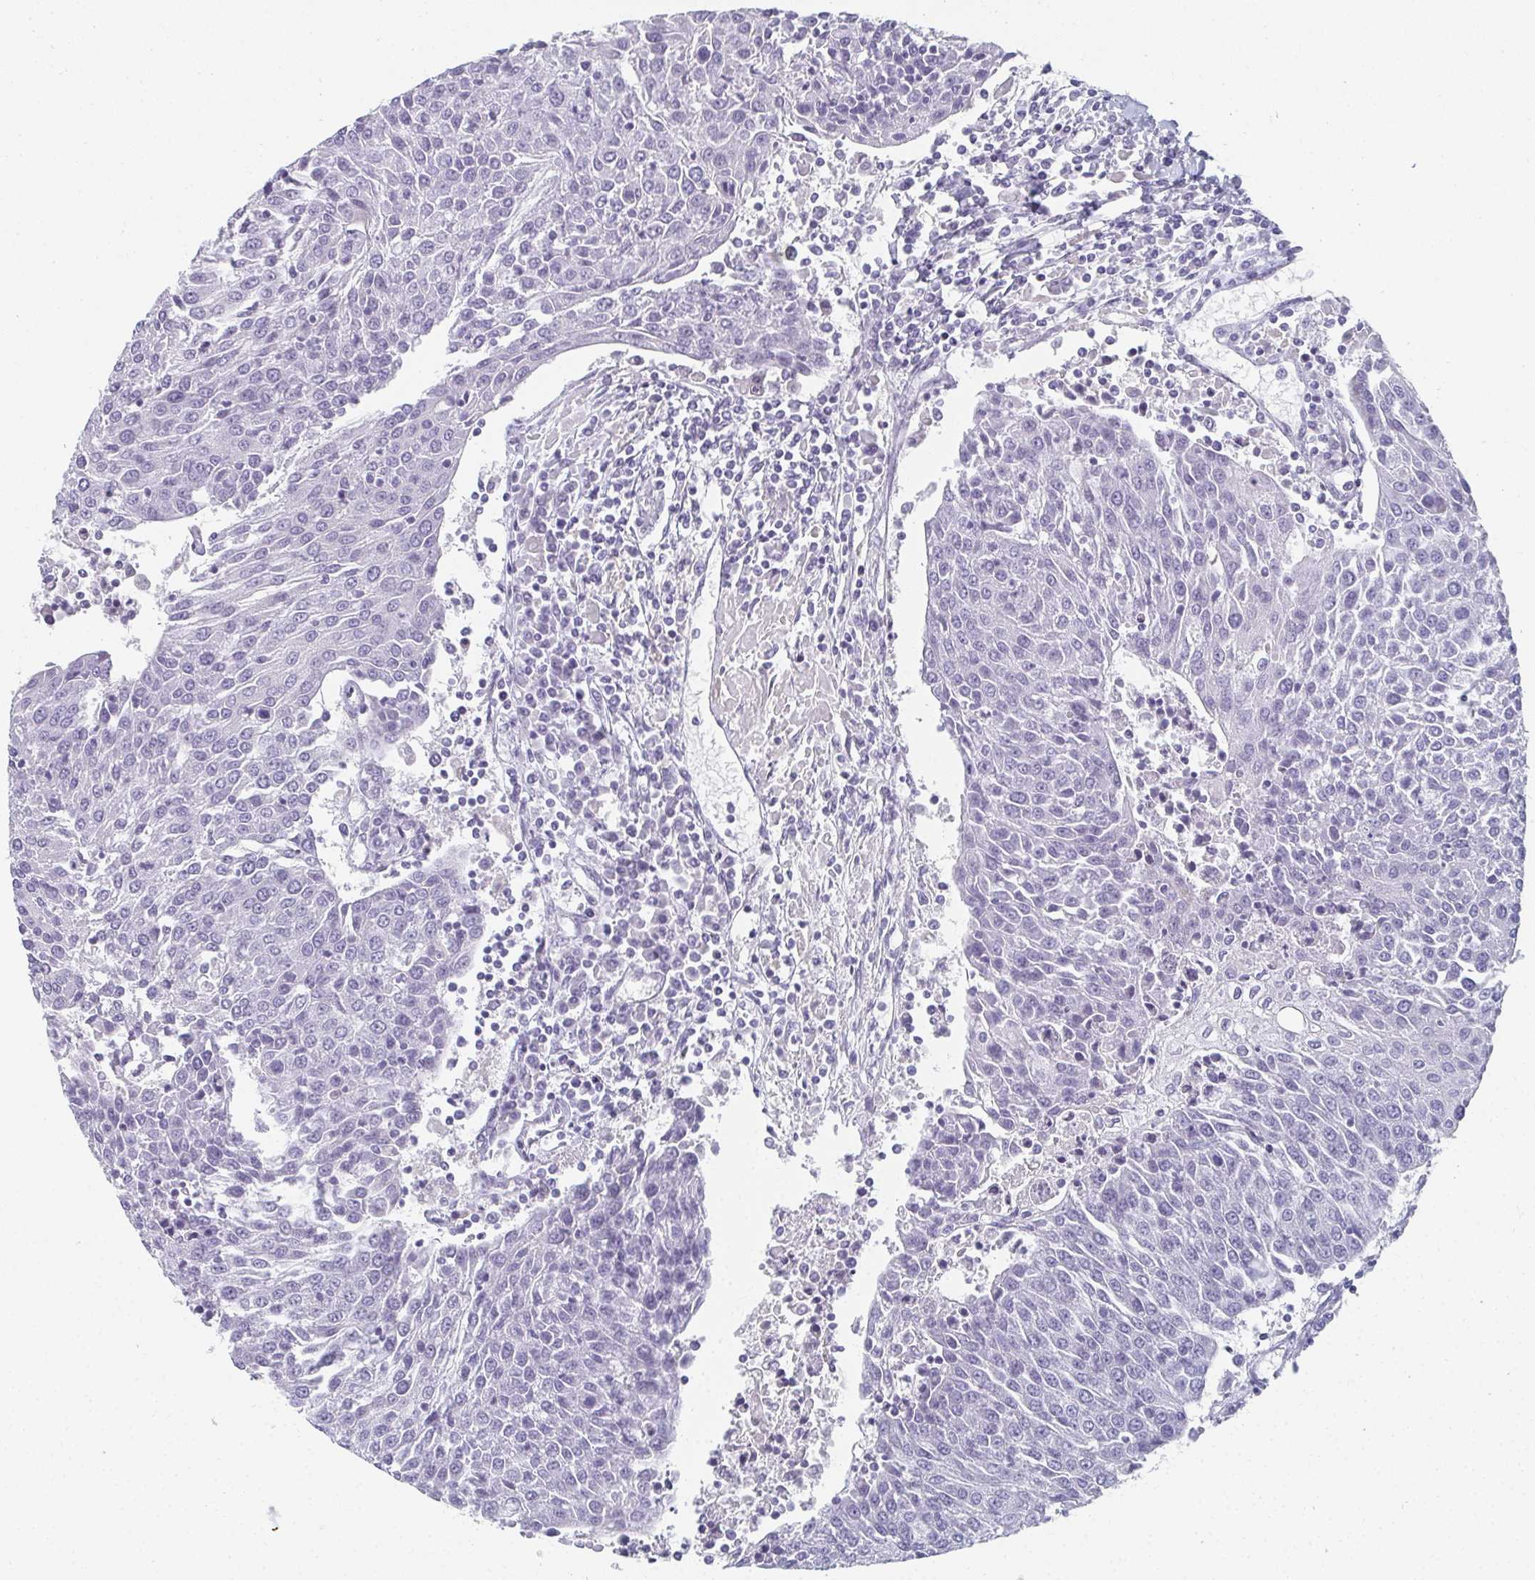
{"staining": {"intensity": "negative", "quantity": "none", "location": "none"}, "tissue": "urothelial cancer", "cell_type": "Tumor cells", "image_type": "cancer", "snomed": [{"axis": "morphology", "description": "Urothelial carcinoma, High grade"}, {"axis": "topography", "description": "Urinary bladder"}], "caption": "This is a micrograph of IHC staining of high-grade urothelial carcinoma, which shows no positivity in tumor cells.", "gene": "CAMKV", "patient": {"sex": "female", "age": 85}}